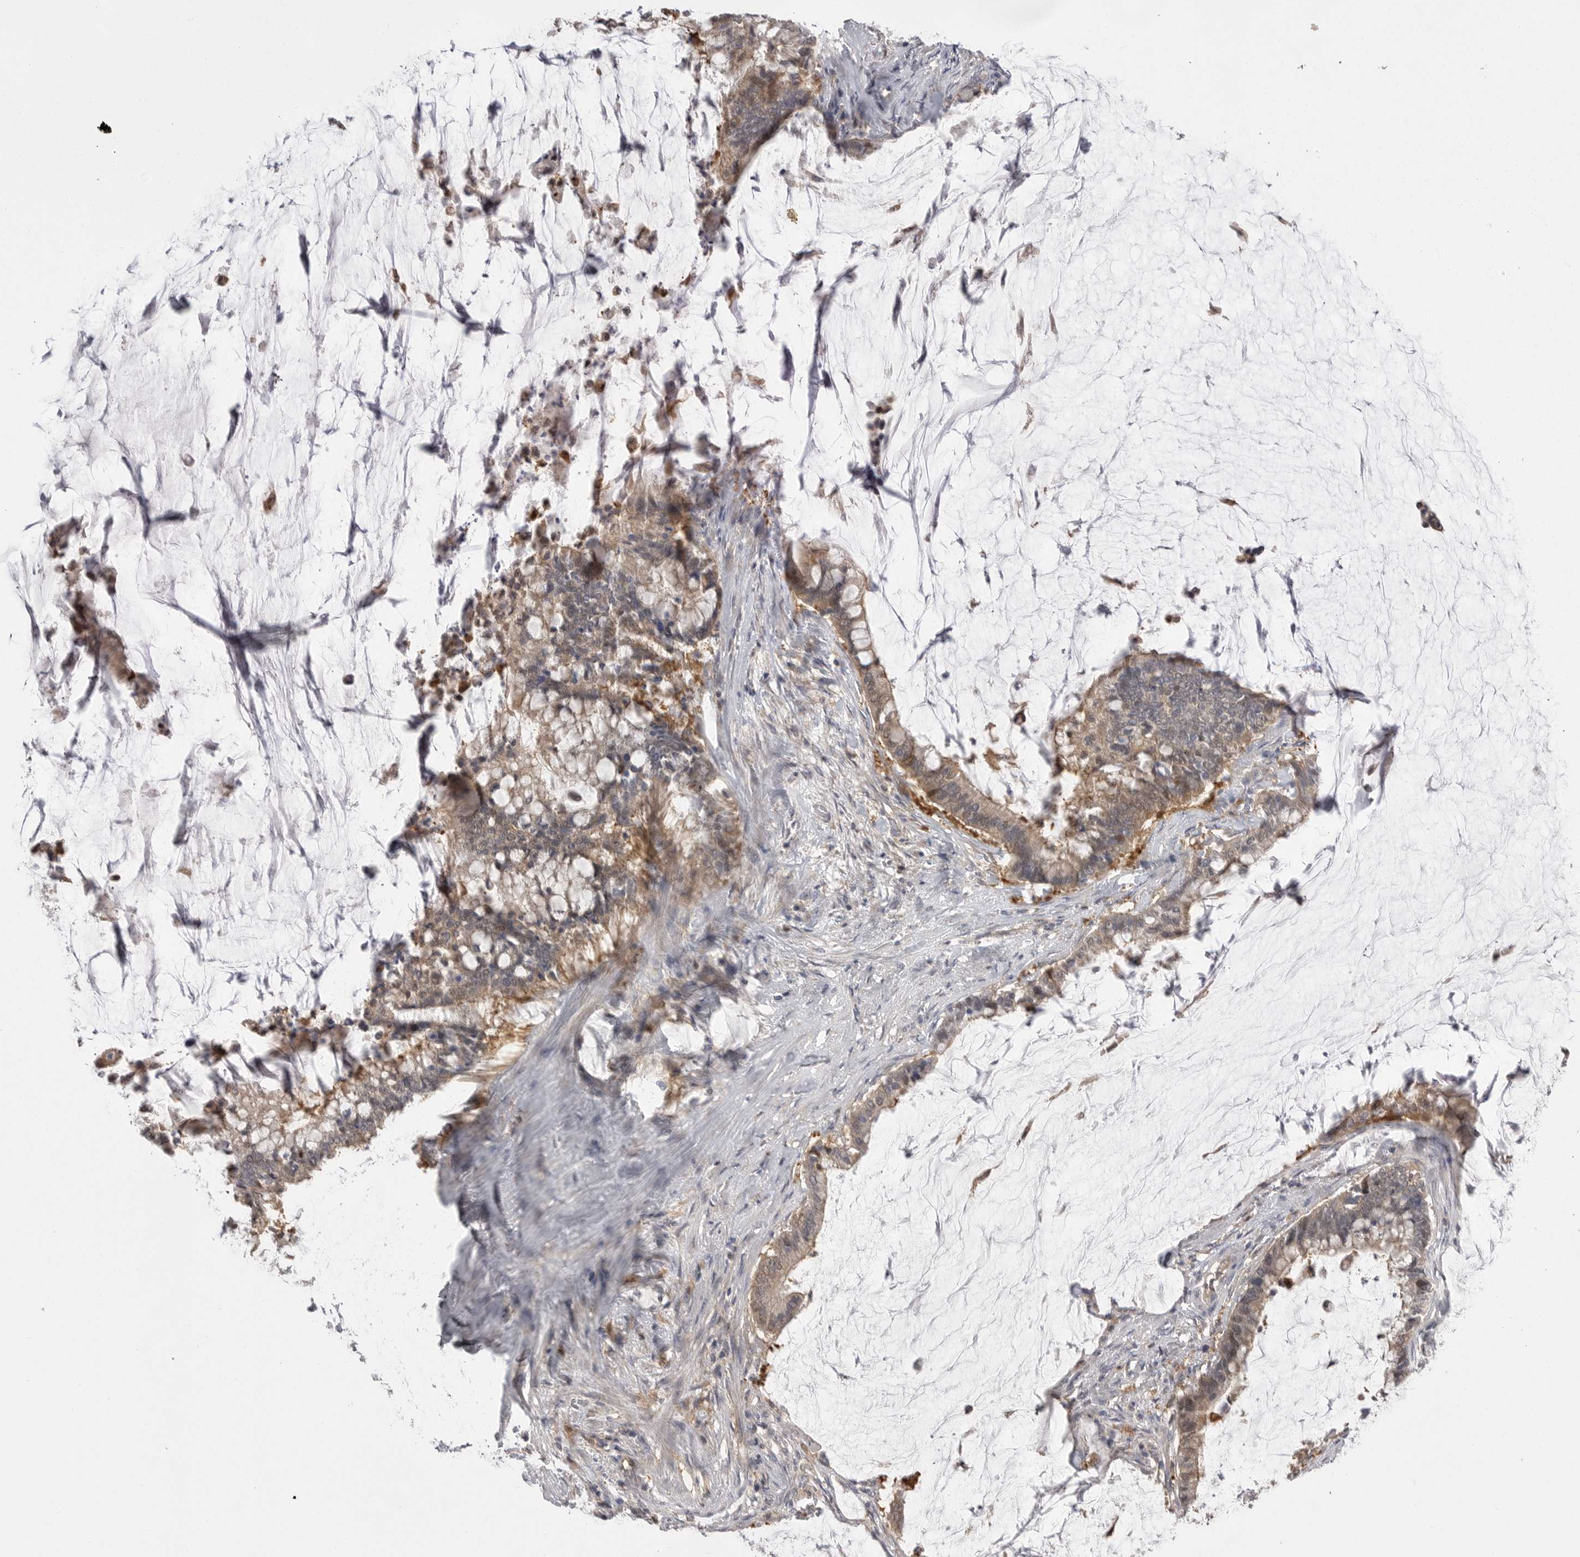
{"staining": {"intensity": "moderate", "quantity": ">75%", "location": "cytoplasmic/membranous"}, "tissue": "pancreatic cancer", "cell_type": "Tumor cells", "image_type": "cancer", "snomed": [{"axis": "morphology", "description": "Adenocarcinoma, NOS"}, {"axis": "topography", "description": "Pancreas"}], "caption": "Immunohistochemistry (IHC) (DAB) staining of human pancreatic cancer (adenocarcinoma) exhibits moderate cytoplasmic/membranous protein positivity in approximately >75% of tumor cells.", "gene": "KYAT3", "patient": {"sex": "male", "age": 41}}